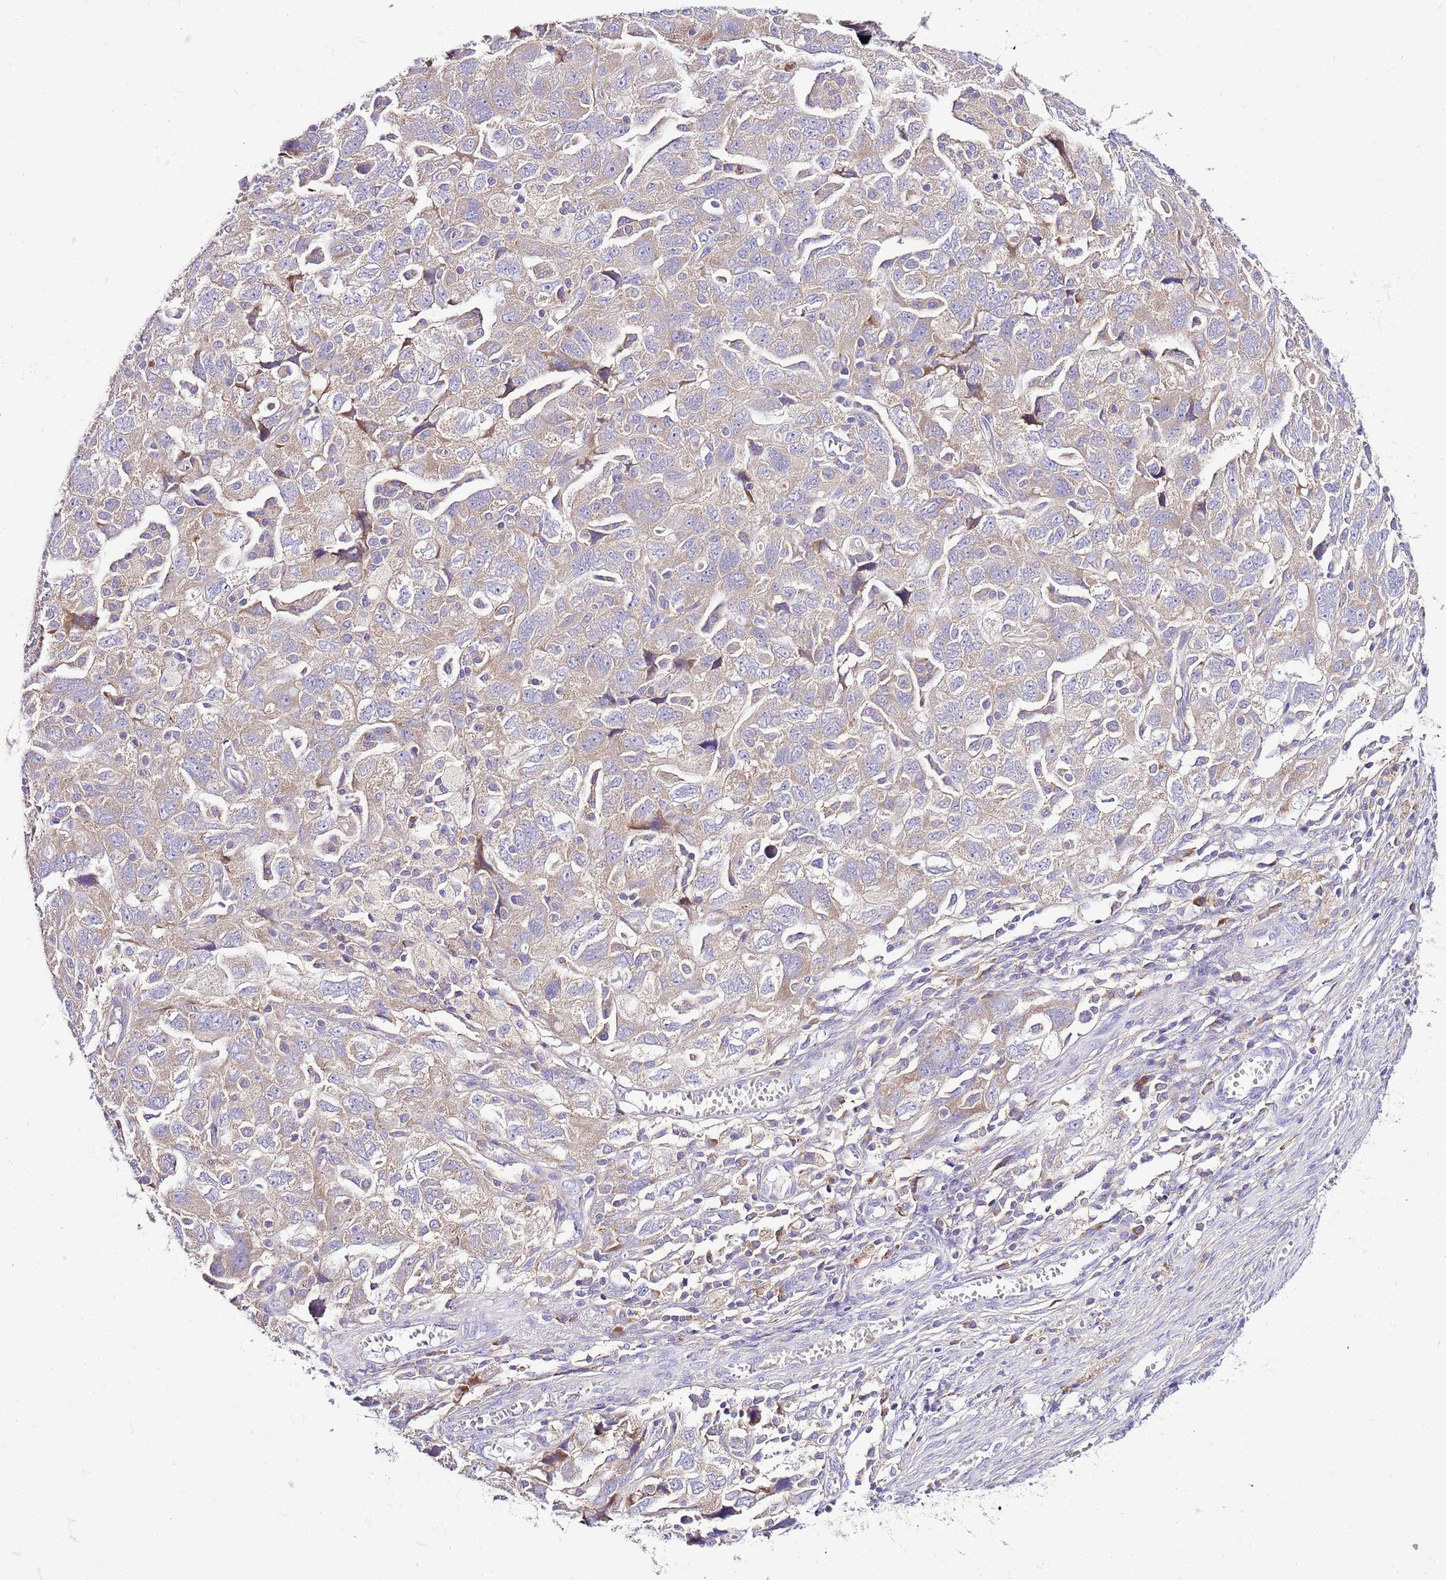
{"staining": {"intensity": "weak", "quantity": "25%-75%", "location": "cytoplasmic/membranous"}, "tissue": "ovarian cancer", "cell_type": "Tumor cells", "image_type": "cancer", "snomed": [{"axis": "morphology", "description": "Carcinoma, NOS"}, {"axis": "morphology", "description": "Cystadenocarcinoma, serous, NOS"}, {"axis": "topography", "description": "Ovary"}], "caption": "Tumor cells show weak cytoplasmic/membranous staining in approximately 25%-75% of cells in ovarian cancer.", "gene": "RPS10", "patient": {"sex": "female", "age": 69}}